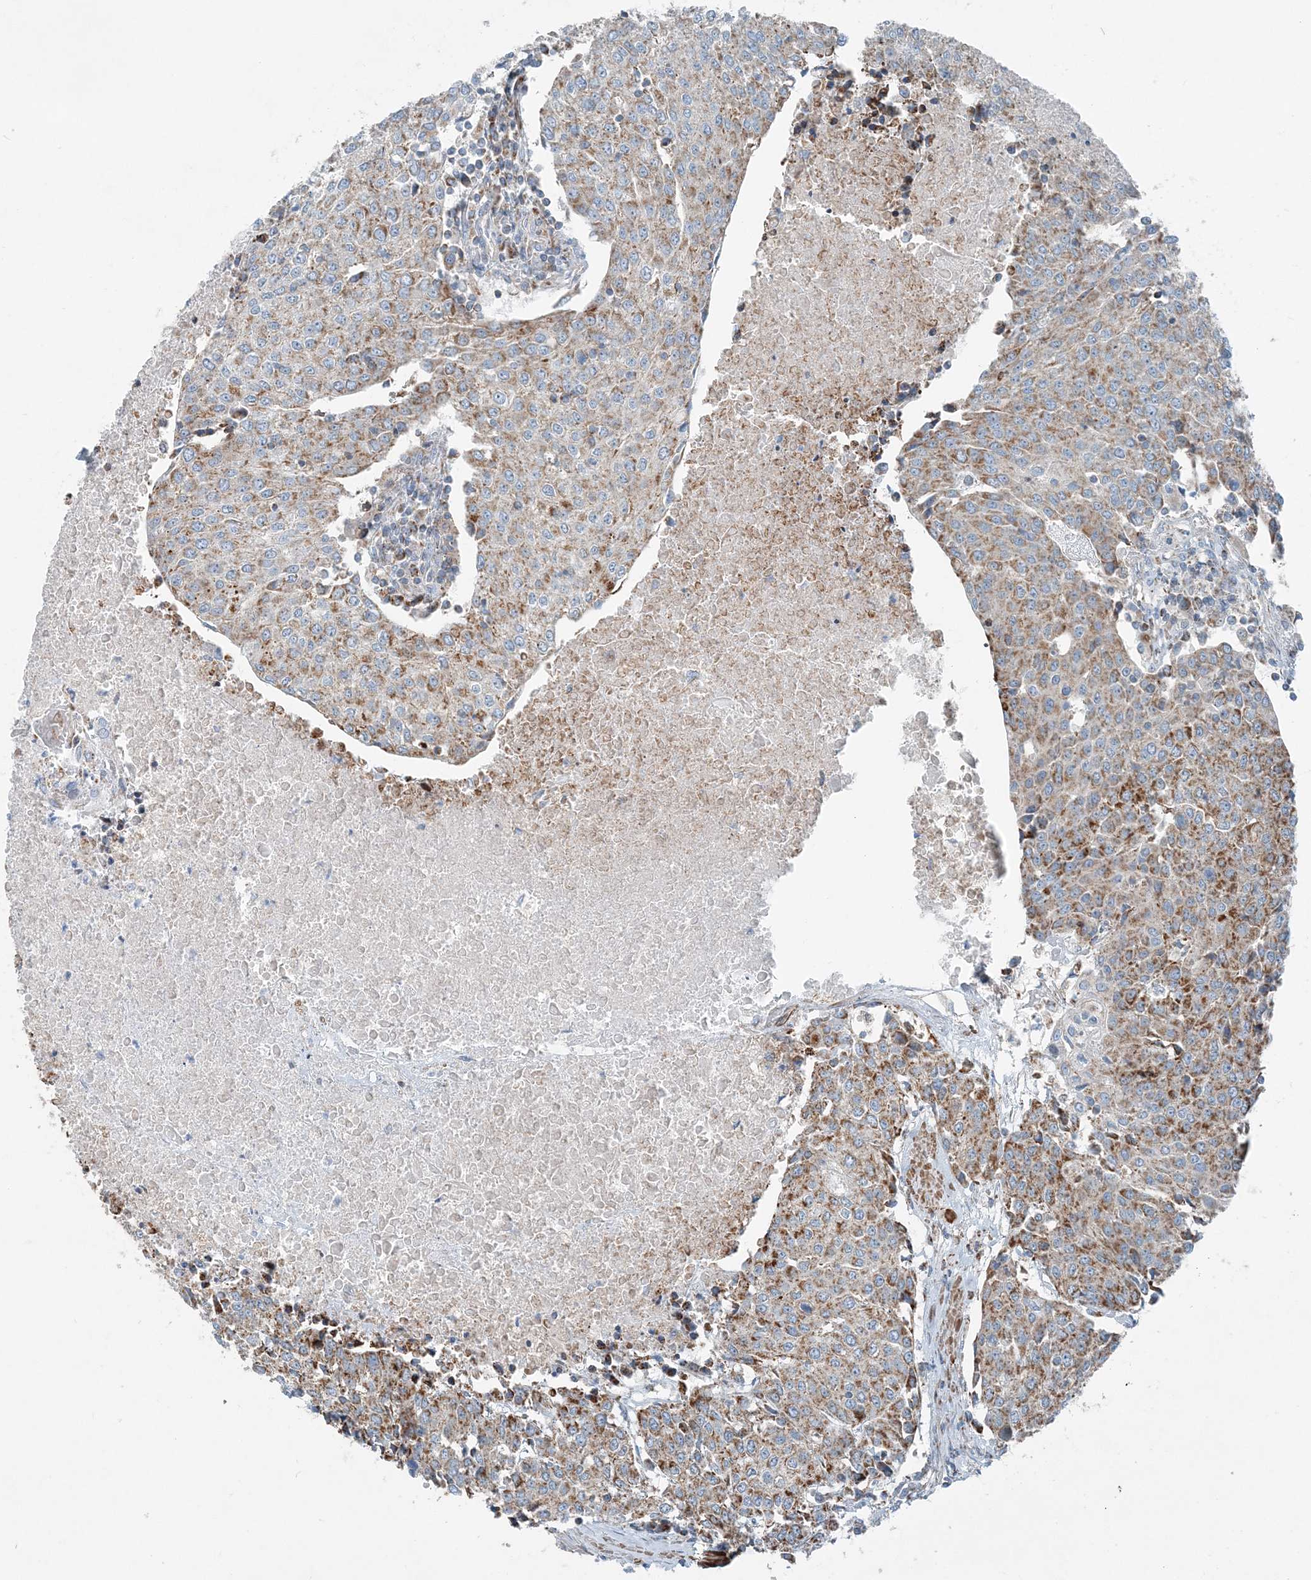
{"staining": {"intensity": "moderate", "quantity": ">75%", "location": "cytoplasmic/membranous"}, "tissue": "urothelial cancer", "cell_type": "Tumor cells", "image_type": "cancer", "snomed": [{"axis": "morphology", "description": "Urothelial carcinoma, High grade"}, {"axis": "topography", "description": "Urinary bladder"}], "caption": "Immunohistochemical staining of human high-grade urothelial carcinoma exhibits medium levels of moderate cytoplasmic/membranous protein positivity in approximately >75% of tumor cells. The staining is performed using DAB brown chromogen to label protein expression. The nuclei are counter-stained blue using hematoxylin.", "gene": "INTU", "patient": {"sex": "female", "age": 85}}